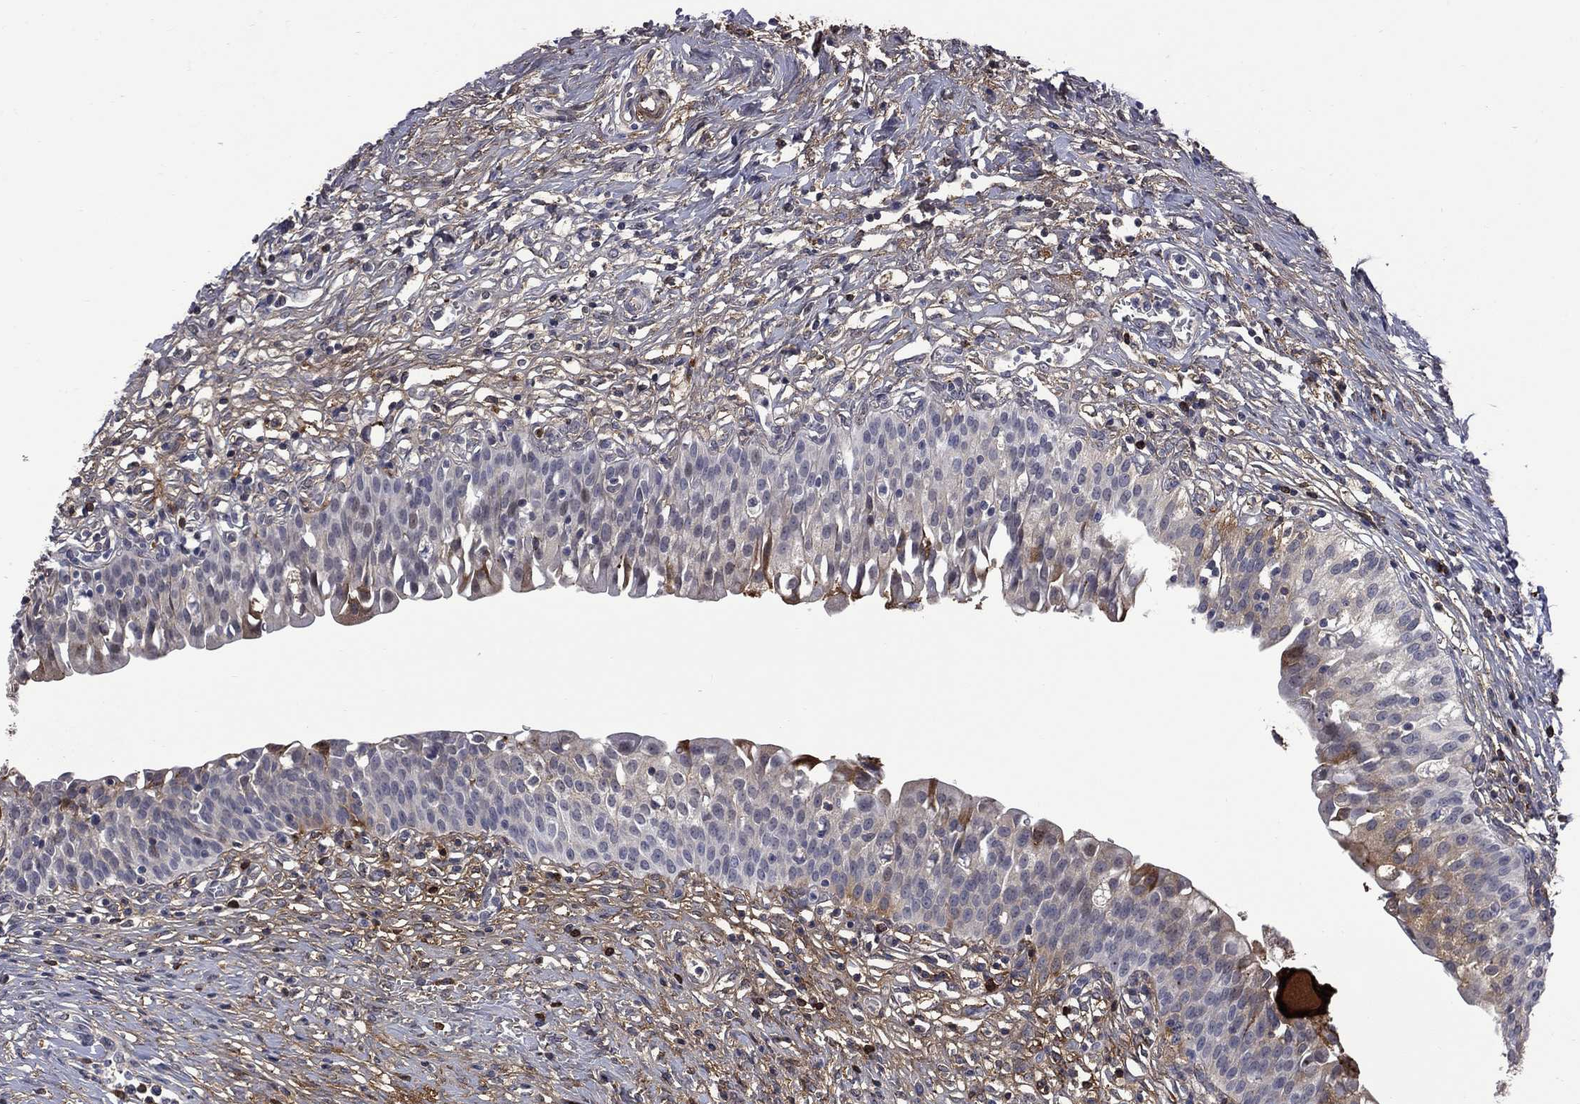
{"staining": {"intensity": "negative", "quantity": "none", "location": "none"}, "tissue": "urinary bladder", "cell_type": "Urothelial cells", "image_type": "normal", "snomed": [{"axis": "morphology", "description": "Normal tissue, NOS"}, {"axis": "topography", "description": "Urinary bladder"}], "caption": "This micrograph is of unremarkable urinary bladder stained with immunohistochemistry to label a protein in brown with the nuclei are counter-stained blue. There is no positivity in urothelial cells. Nuclei are stained in blue.", "gene": "FGG", "patient": {"sex": "male", "age": 76}}